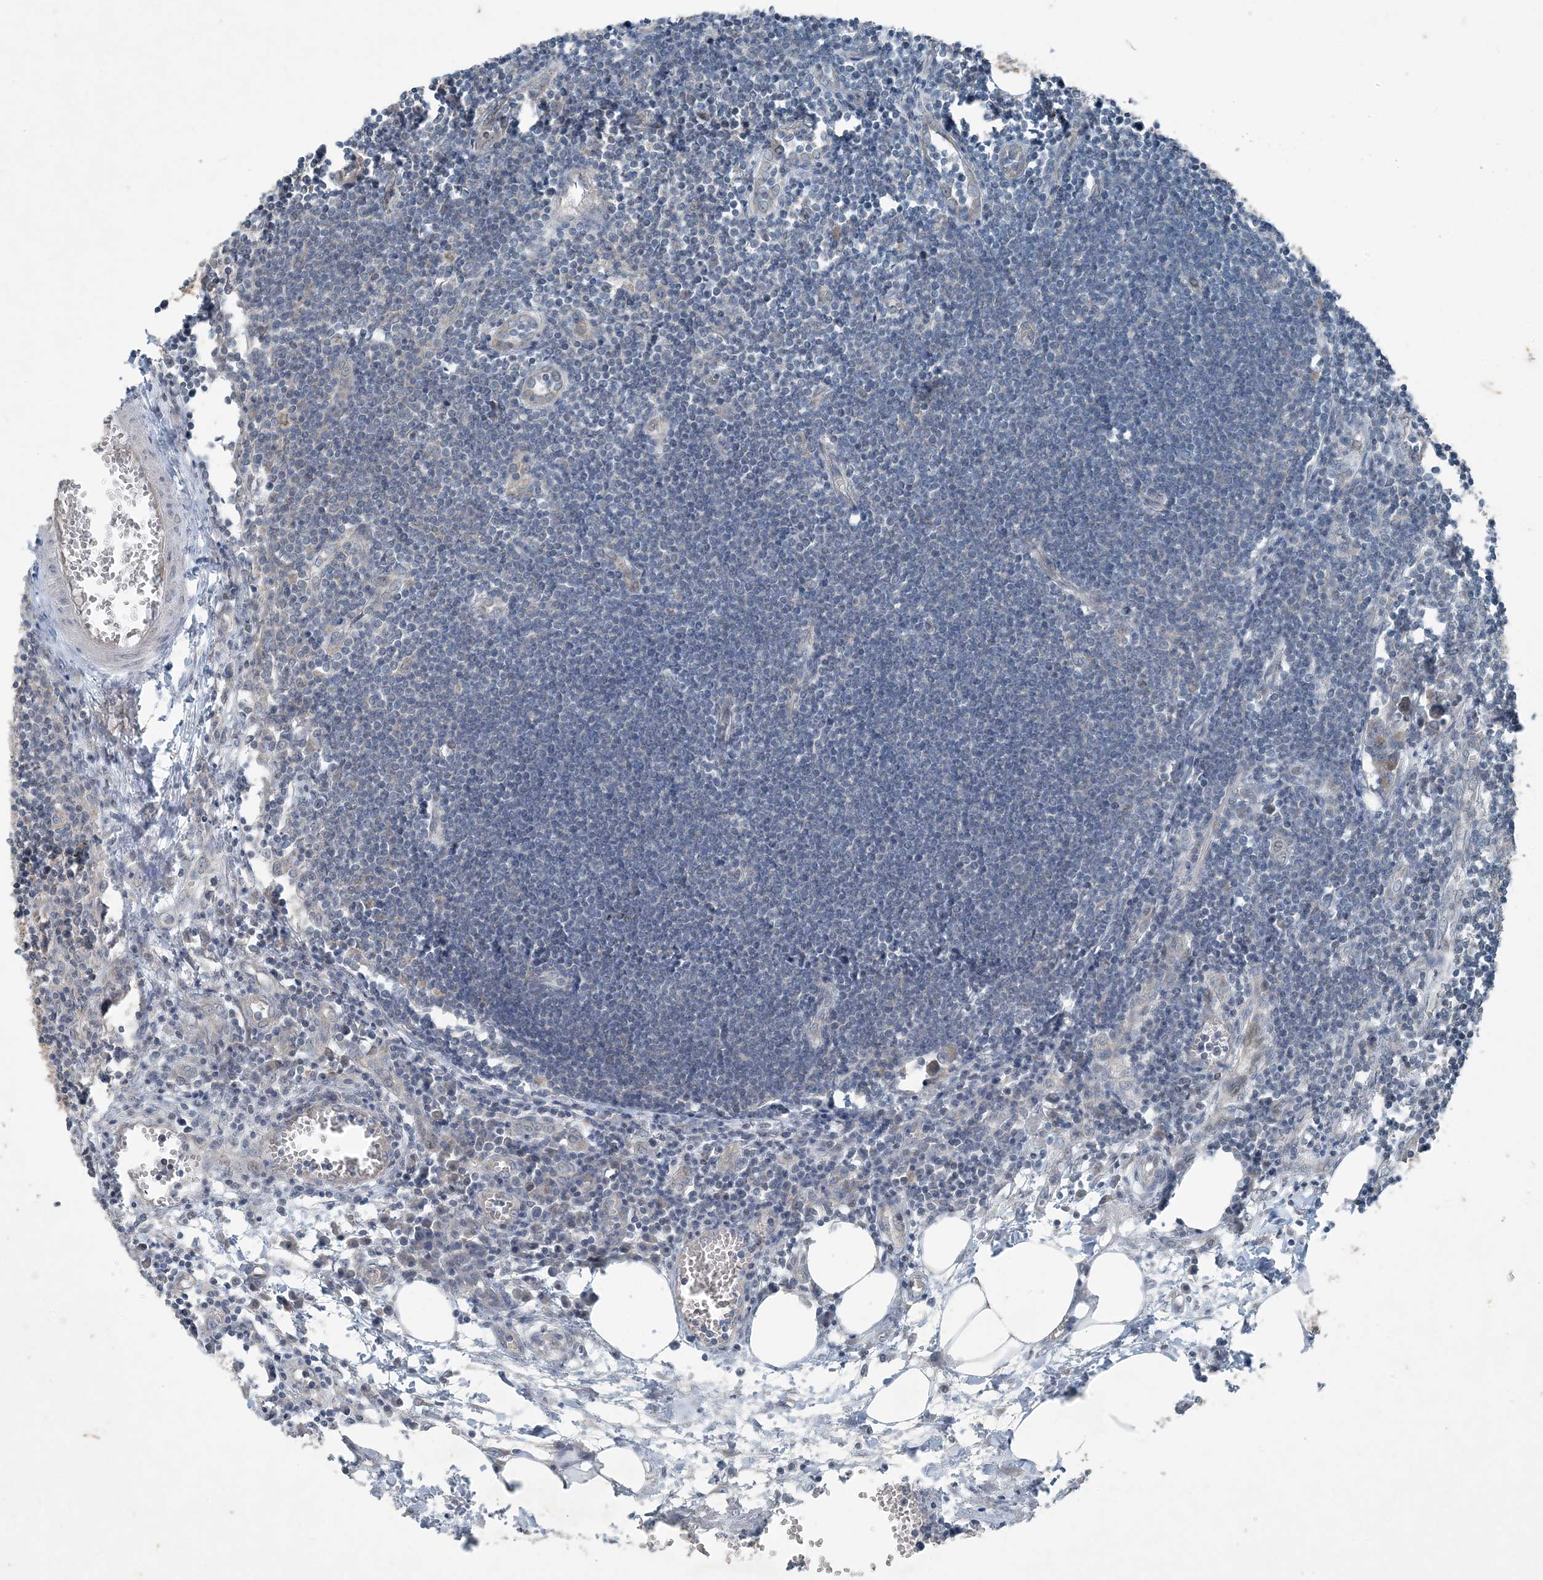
{"staining": {"intensity": "negative", "quantity": "none", "location": "none"}, "tissue": "lymph node", "cell_type": "Germinal center cells", "image_type": "normal", "snomed": [{"axis": "morphology", "description": "Normal tissue, NOS"}, {"axis": "morphology", "description": "Malignant melanoma, Metastatic site"}, {"axis": "topography", "description": "Lymph node"}], "caption": "IHC of normal lymph node reveals no staining in germinal center cells. The staining was performed using DAB (3,3'-diaminobenzidine) to visualize the protein expression in brown, while the nuclei were stained in blue with hematoxylin (Magnification: 20x).", "gene": "PC", "patient": {"sex": "male", "age": 41}}